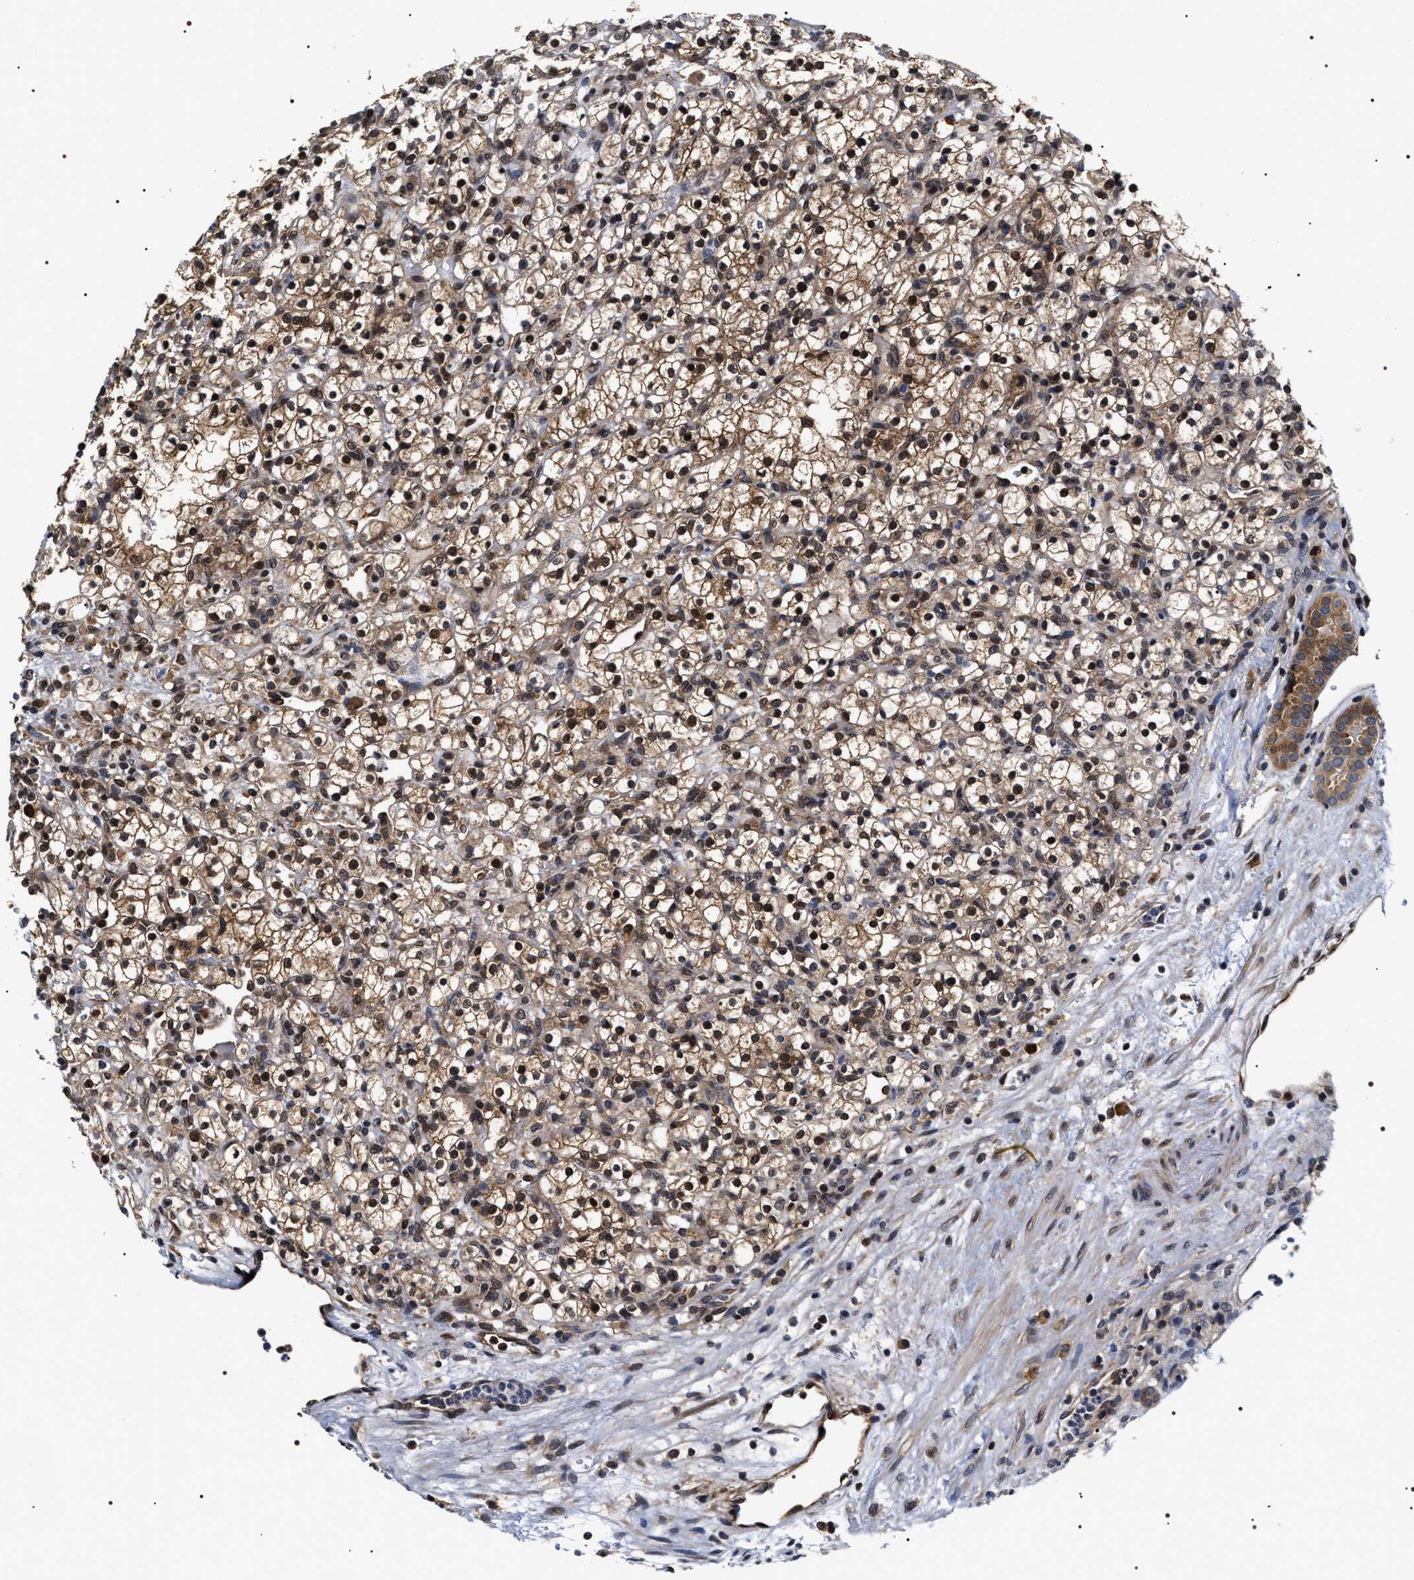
{"staining": {"intensity": "moderate", "quantity": ">75%", "location": "cytoplasmic/membranous,nuclear"}, "tissue": "renal cancer", "cell_type": "Tumor cells", "image_type": "cancer", "snomed": [{"axis": "morphology", "description": "Normal tissue, NOS"}, {"axis": "morphology", "description": "Adenocarcinoma, NOS"}, {"axis": "topography", "description": "Kidney"}], "caption": "Immunohistochemical staining of human renal adenocarcinoma exhibits moderate cytoplasmic/membranous and nuclear protein staining in approximately >75% of tumor cells. (DAB (3,3'-diaminobenzidine) = brown stain, brightfield microscopy at high magnification).", "gene": "BAG6", "patient": {"sex": "female", "age": 55}}